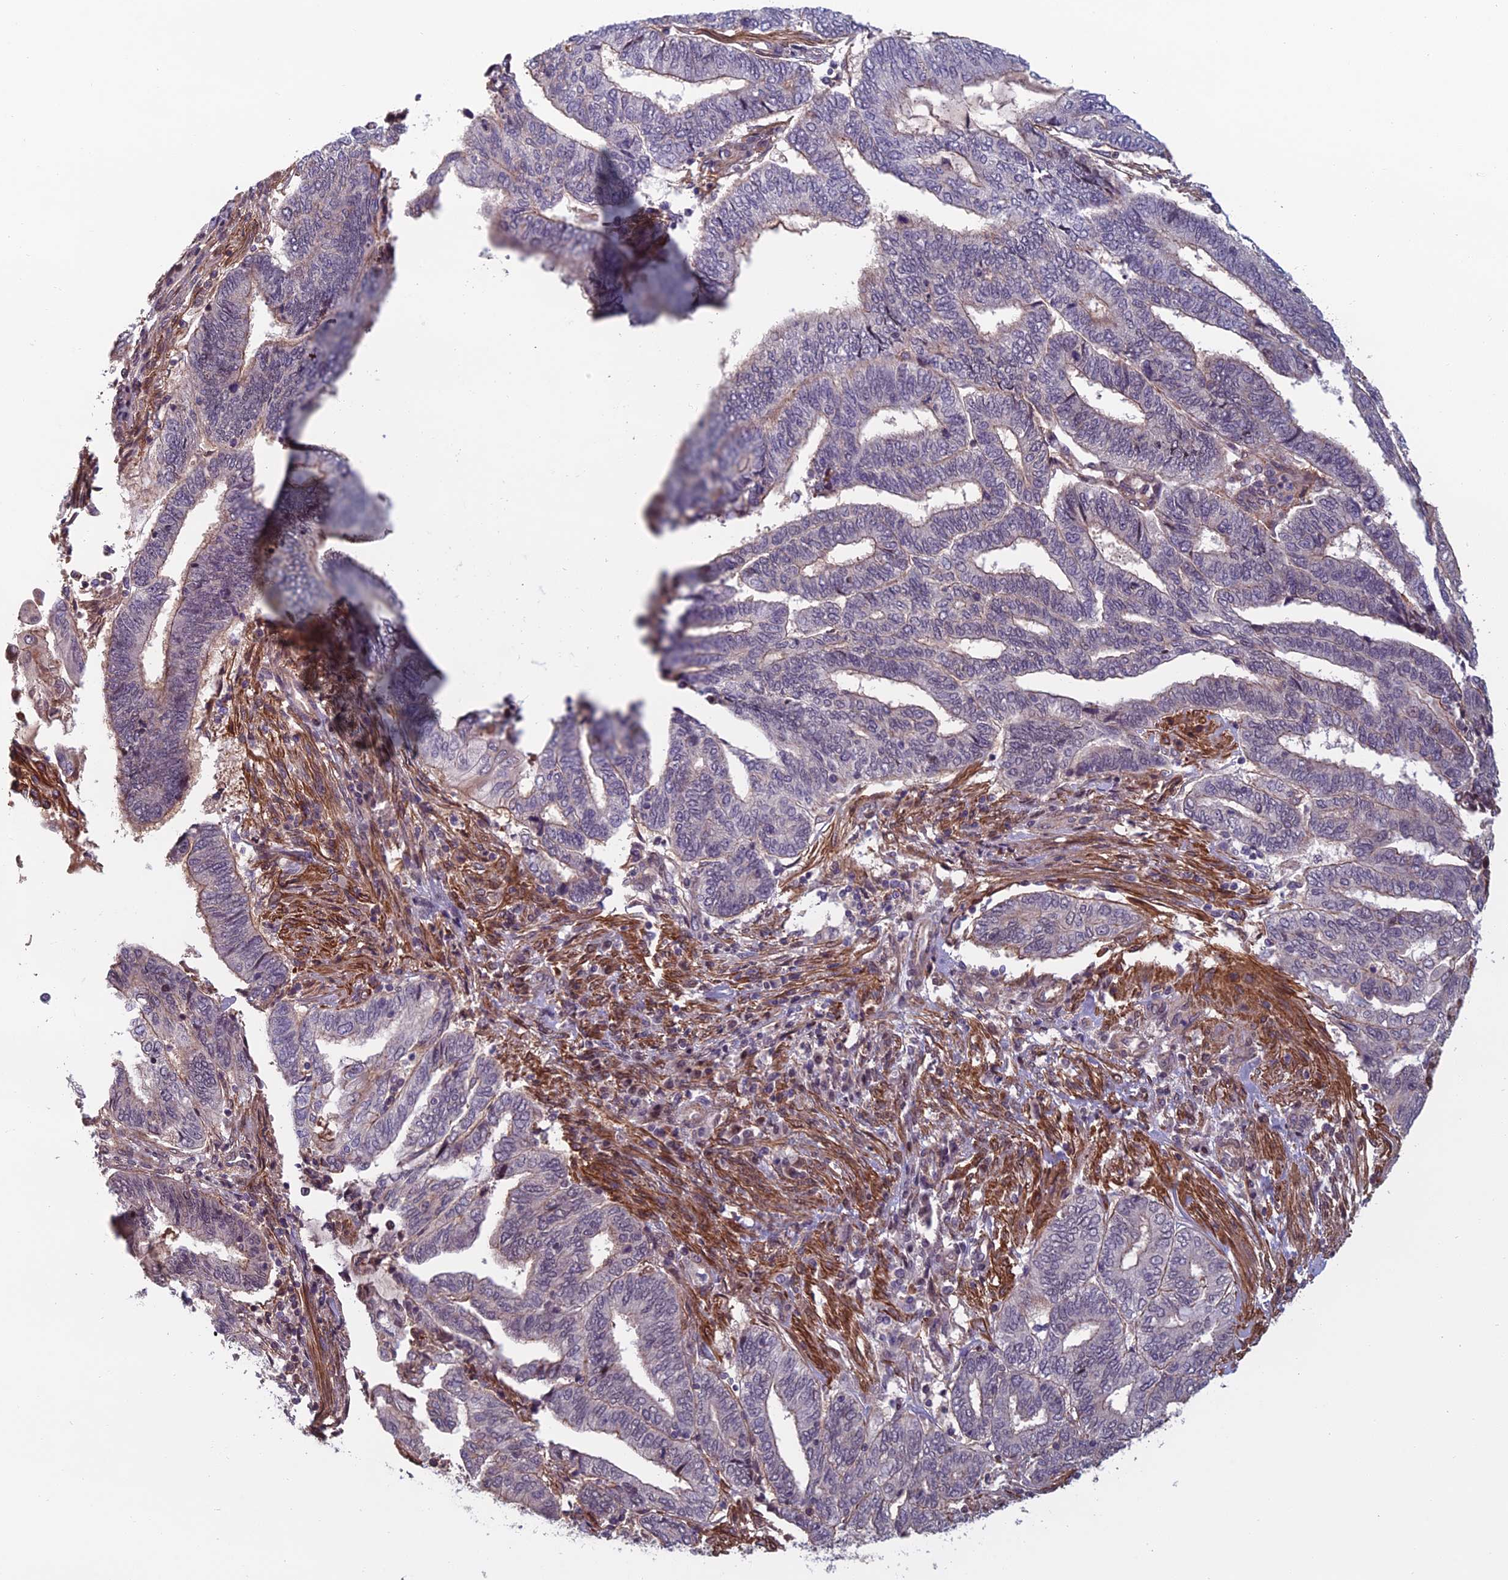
{"staining": {"intensity": "moderate", "quantity": "<25%", "location": "cytoplasmic/membranous"}, "tissue": "endometrial cancer", "cell_type": "Tumor cells", "image_type": "cancer", "snomed": [{"axis": "morphology", "description": "Adenocarcinoma, NOS"}, {"axis": "topography", "description": "Uterus"}, {"axis": "topography", "description": "Endometrium"}], "caption": "Immunohistochemical staining of human endometrial cancer (adenocarcinoma) demonstrates low levels of moderate cytoplasmic/membranous staining in about <25% of tumor cells.", "gene": "CCDC183", "patient": {"sex": "female", "age": 70}}